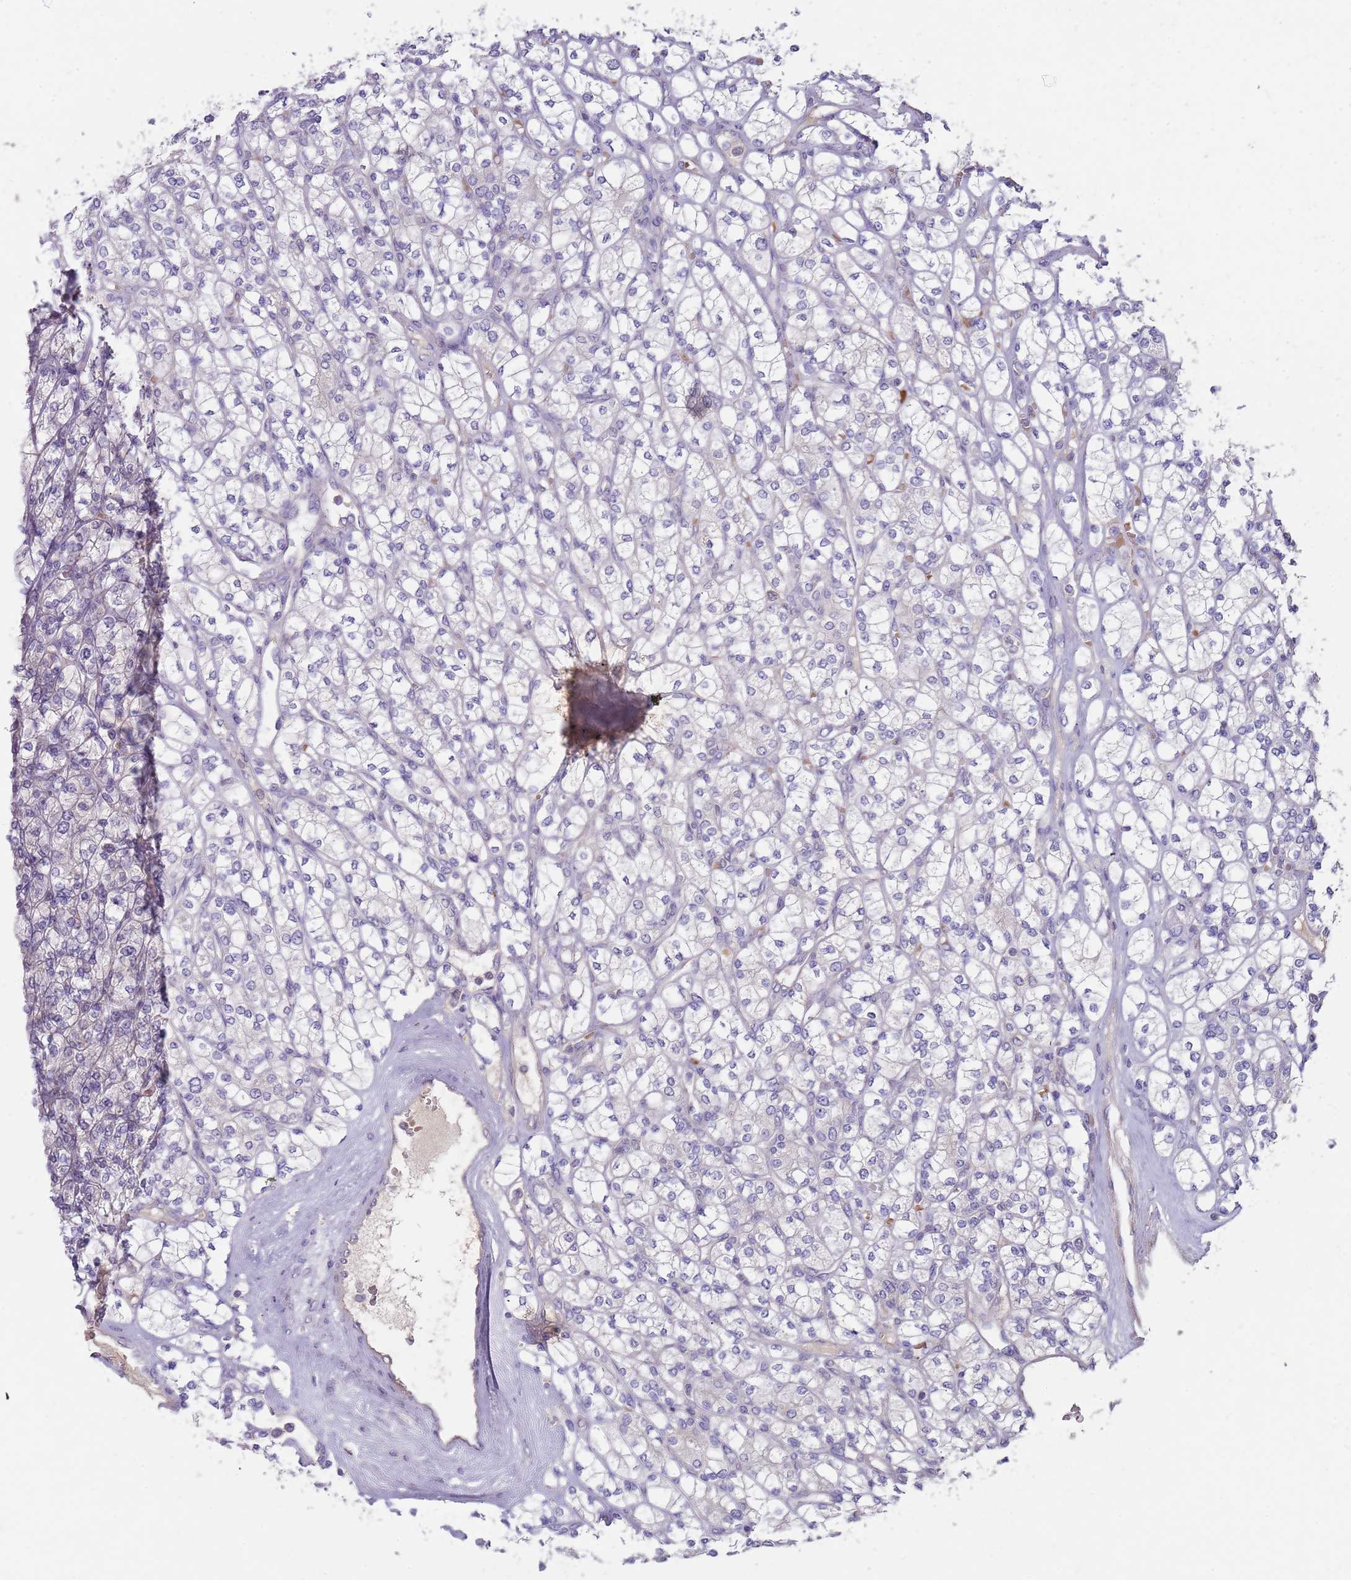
{"staining": {"intensity": "negative", "quantity": "none", "location": "none"}, "tissue": "renal cancer", "cell_type": "Tumor cells", "image_type": "cancer", "snomed": [{"axis": "morphology", "description": "Adenocarcinoma, NOS"}, {"axis": "topography", "description": "Kidney"}], "caption": "IHC photomicrograph of human renal cancer (adenocarcinoma) stained for a protein (brown), which reveals no positivity in tumor cells.", "gene": "PRAC1", "patient": {"sex": "male", "age": 77}}